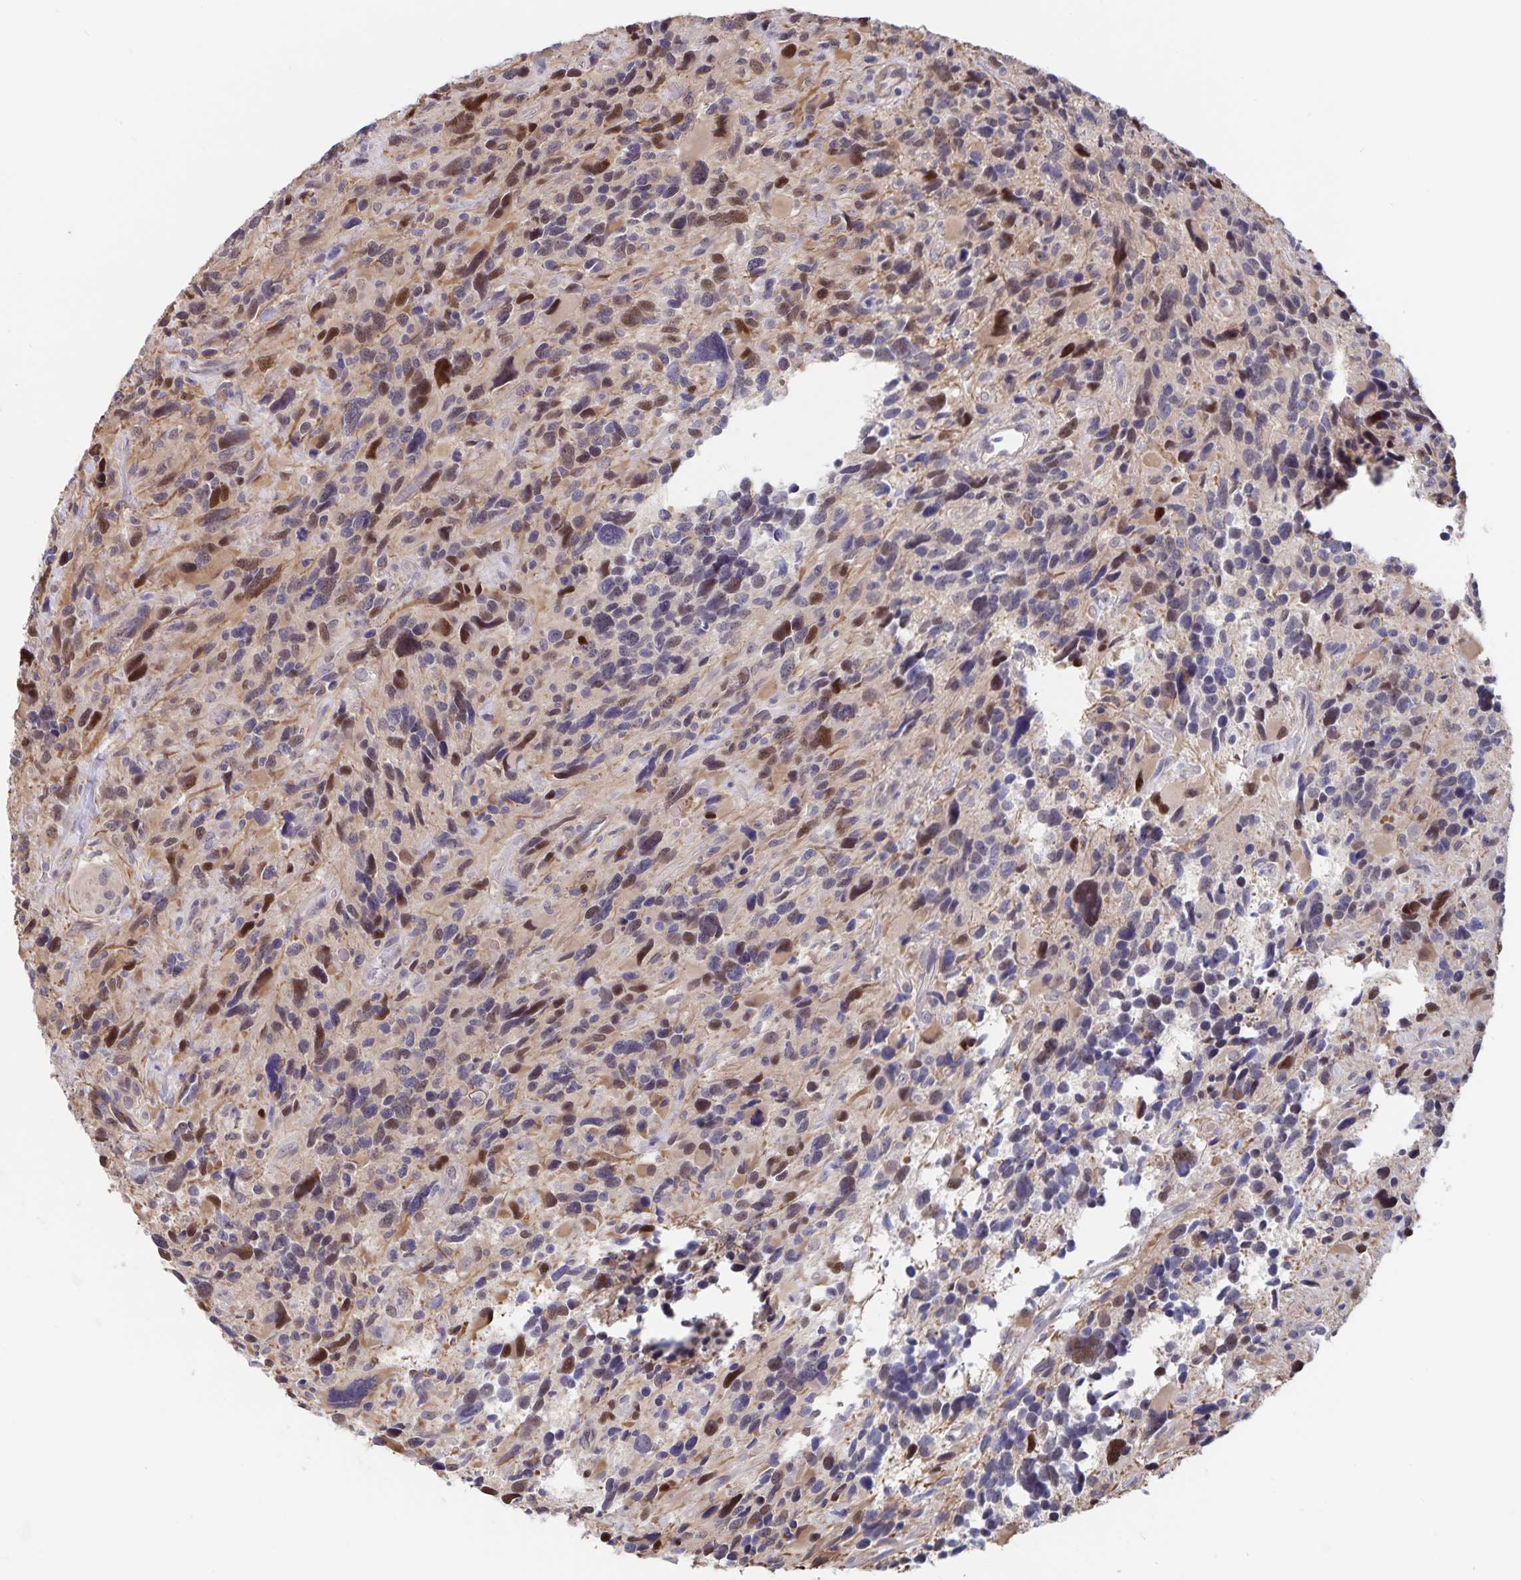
{"staining": {"intensity": "moderate", "quantity": "25%-75%", "location": "nuclear"}, "tissue": "glioma", "cell_type": "Tumor cells", "image_type": "cancer", "snomed": [{"axis": "morphology", "description": "Glioma, malignant, High grade"}, {"axis": "topography", "description": "Brain"}], "caption": "Moderate nuclear protein expression is present in about 25%-75% of tumor cells in glioma. (Brightfield microscopy of DAB IHC at high magnification).", "gene": "BAG6", "patient": {"sex": "male", "age": 46}}